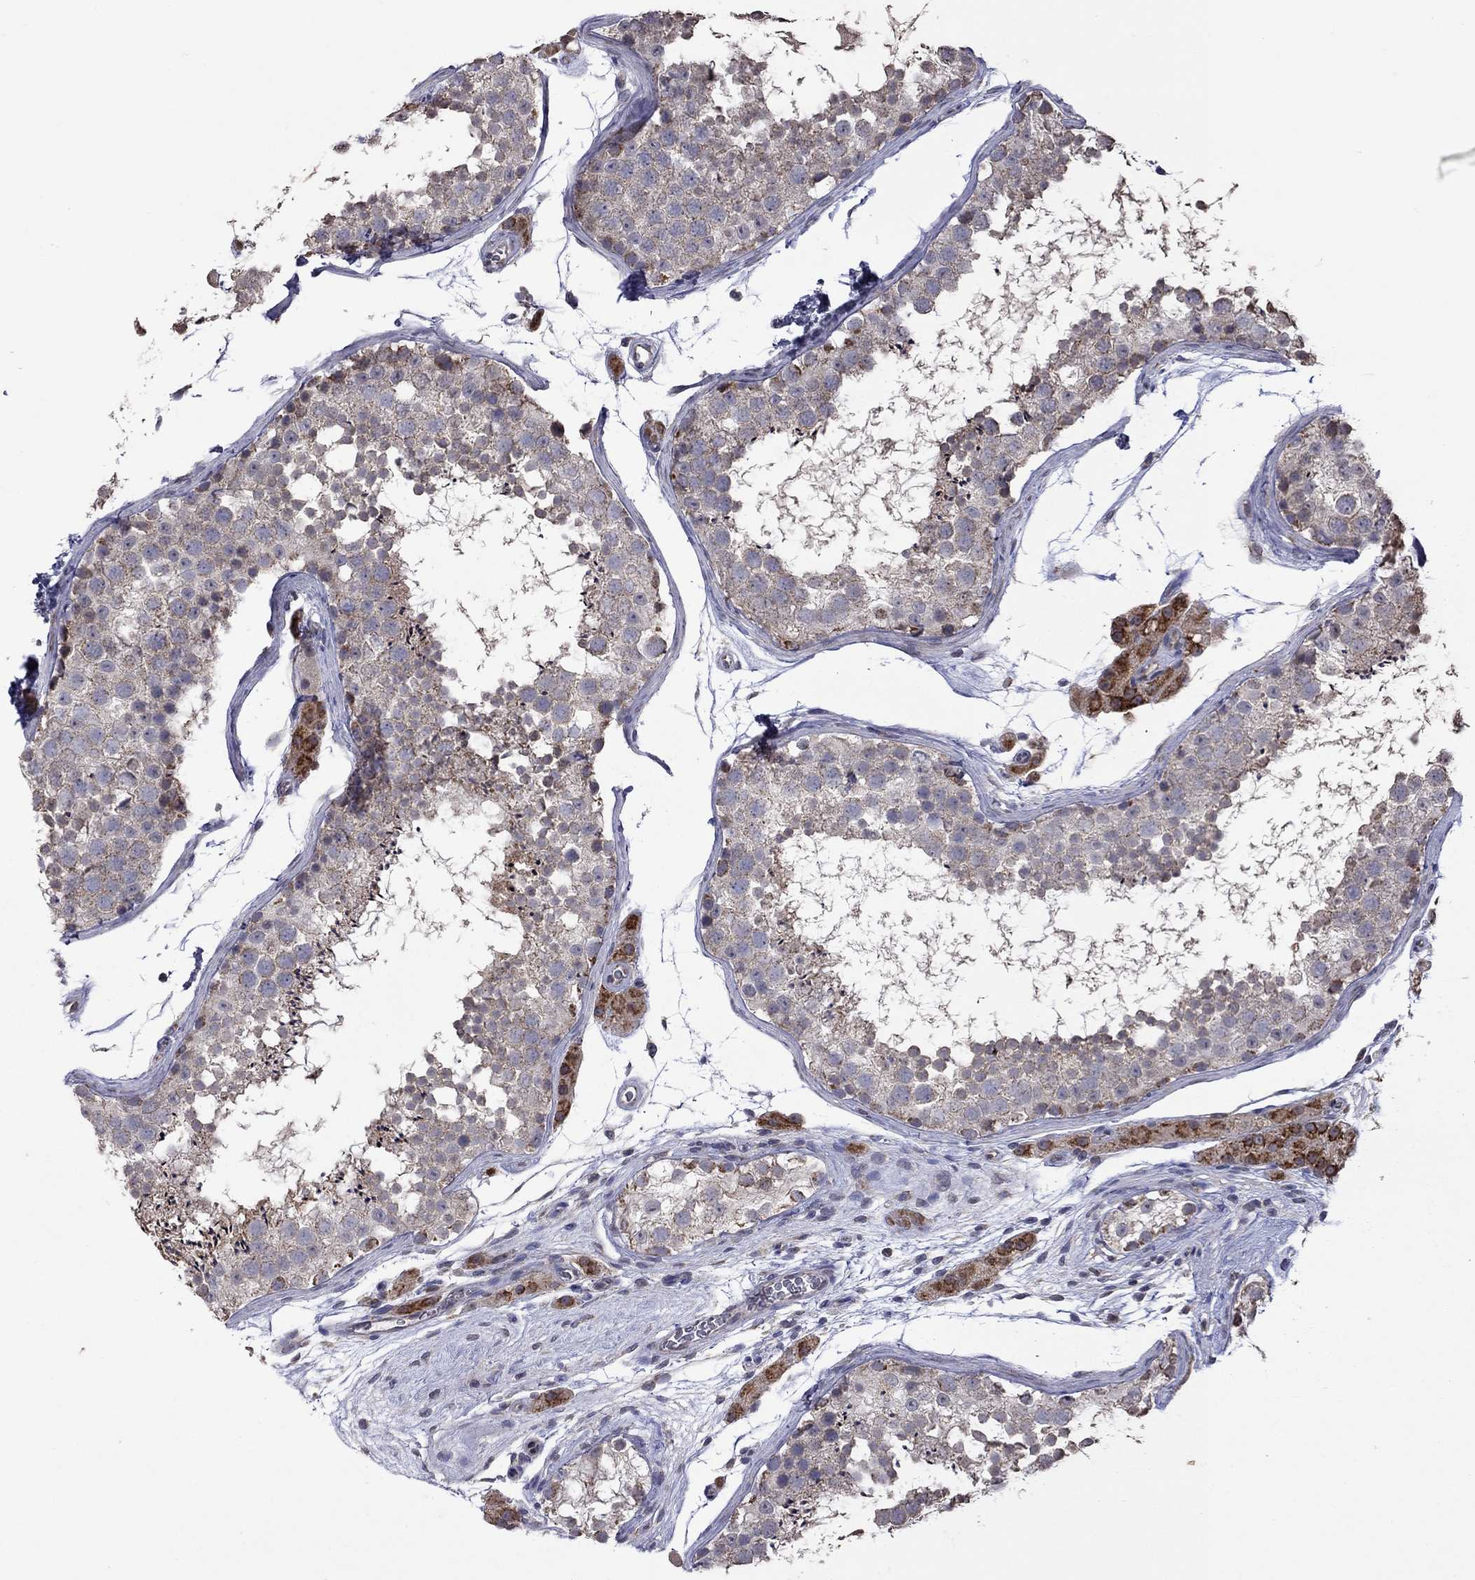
{"staining": {"intensity": "moderate", "quantity": "<25%", "location": "cytoplasmic/membranous"}, "tissue": "testis", "cell_type": "Cells in seminiferous ducts", "image_type": "normal", "snomed": [{"axis": "morphology", "description": "Normal tissue, NOS"}, {"axis": "topography", "description": "Testis"}], "caption": "Cells in seminiferous ducts demonstrate moderate cytoplasmic/membranous expression in about <25% of cells in unremarkable testis.", "gene": "NDUFB1", "patient": {"sex": "male", "age": 41}}